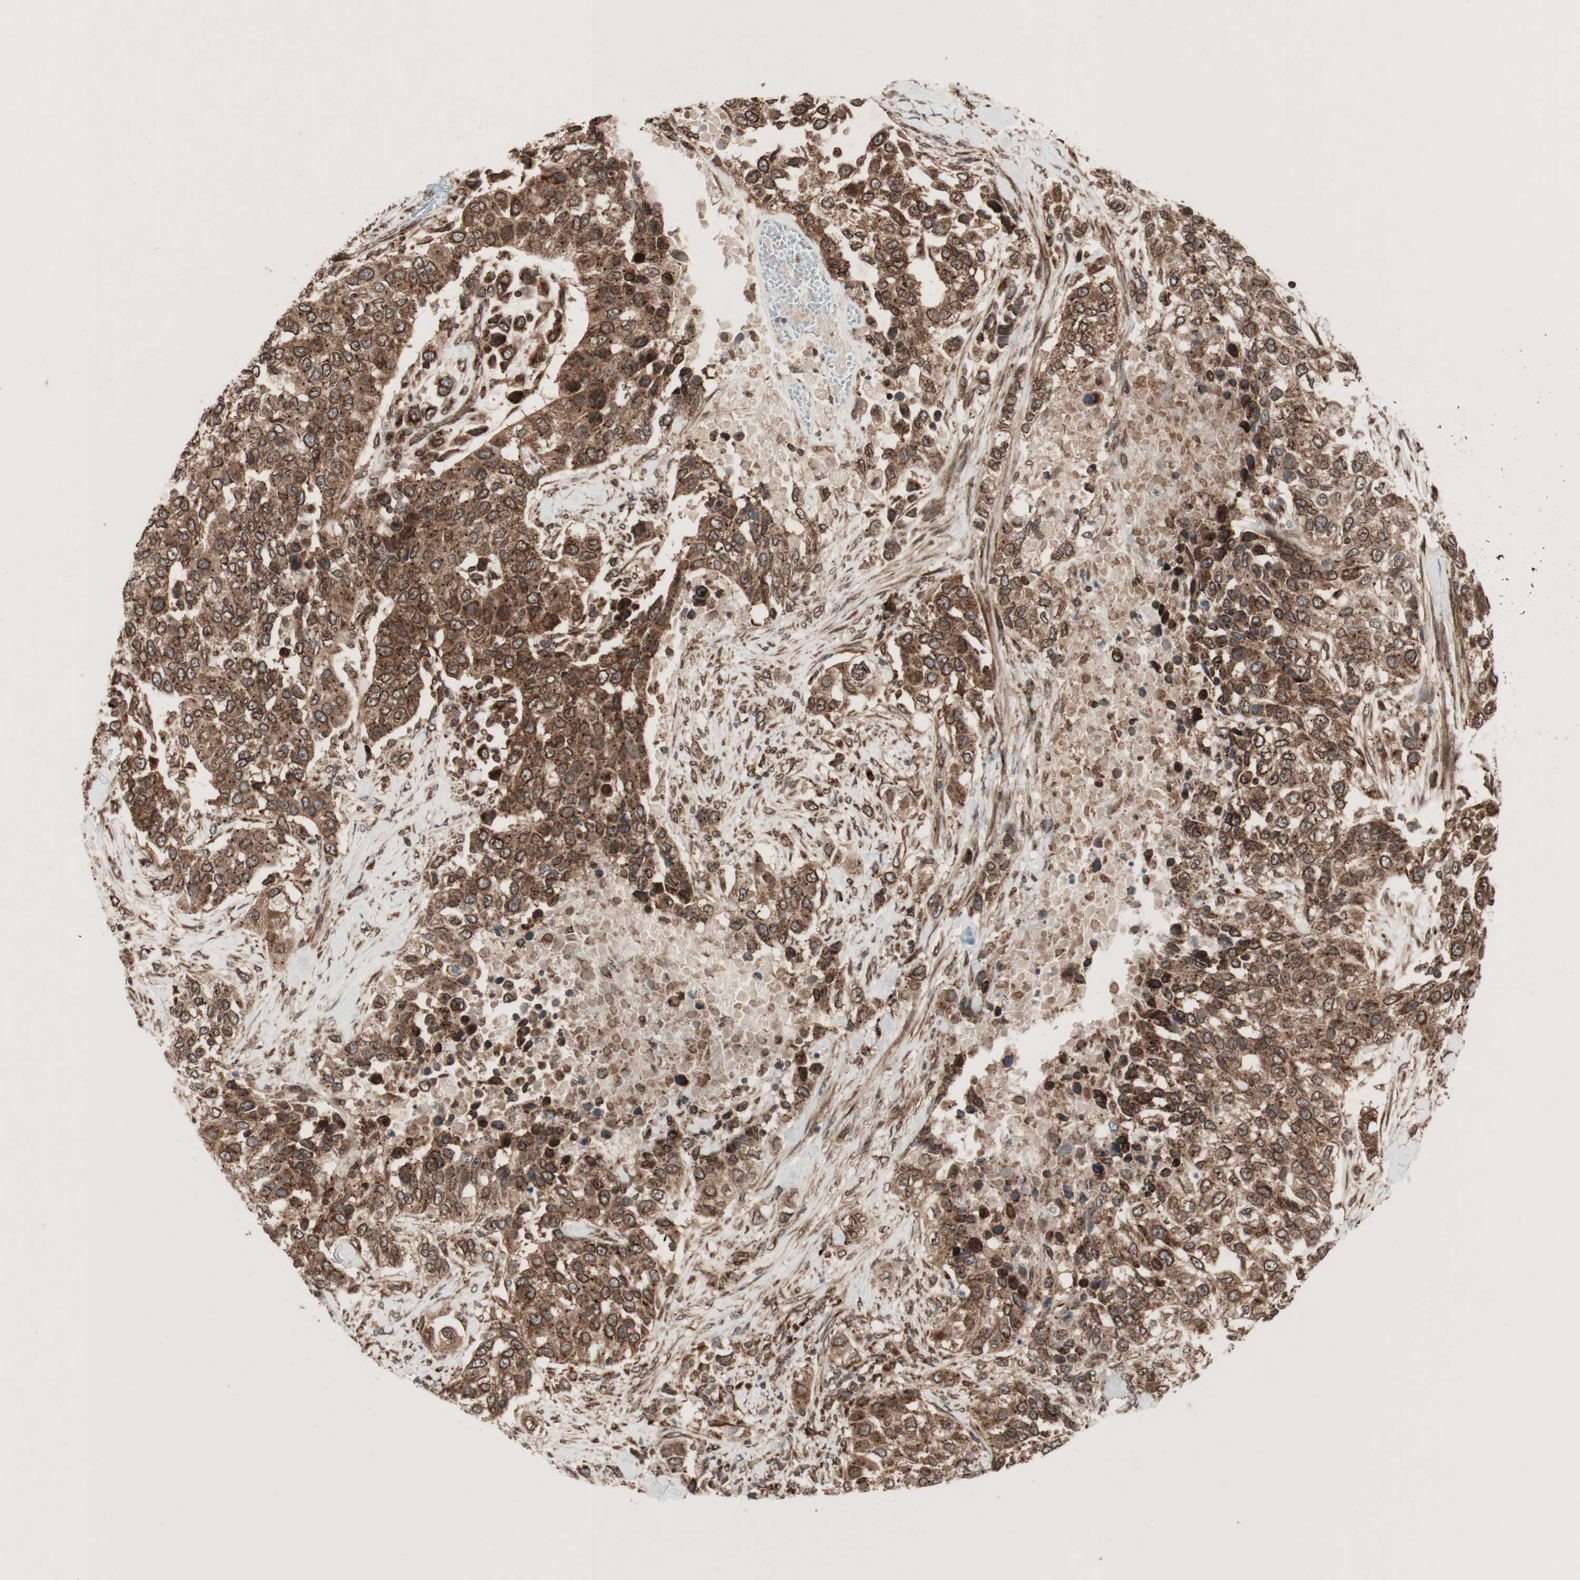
{"staining": {"intensity": "strong", "quantity": ">75%", "location": "cytoplasmic/membranous,nuclear"}, "tissue": "urothelial cancer", "cell_type": "Tumor cells", "image_type": "cancer", "snomed": [{"axis": "morphology", "description": "Urothelial carcinoma, High grade"}, {"axis": "topography", "description": "Urinary bladder"}], "caption": "This is an image of IHC staining of high-grade urothelial carcinoma, which shows strong expression in the cytoplasmic/membranous and nuclear of tumor cells.", "gene": "NUP62", "patient": {"sex": "female", "age": 80}}